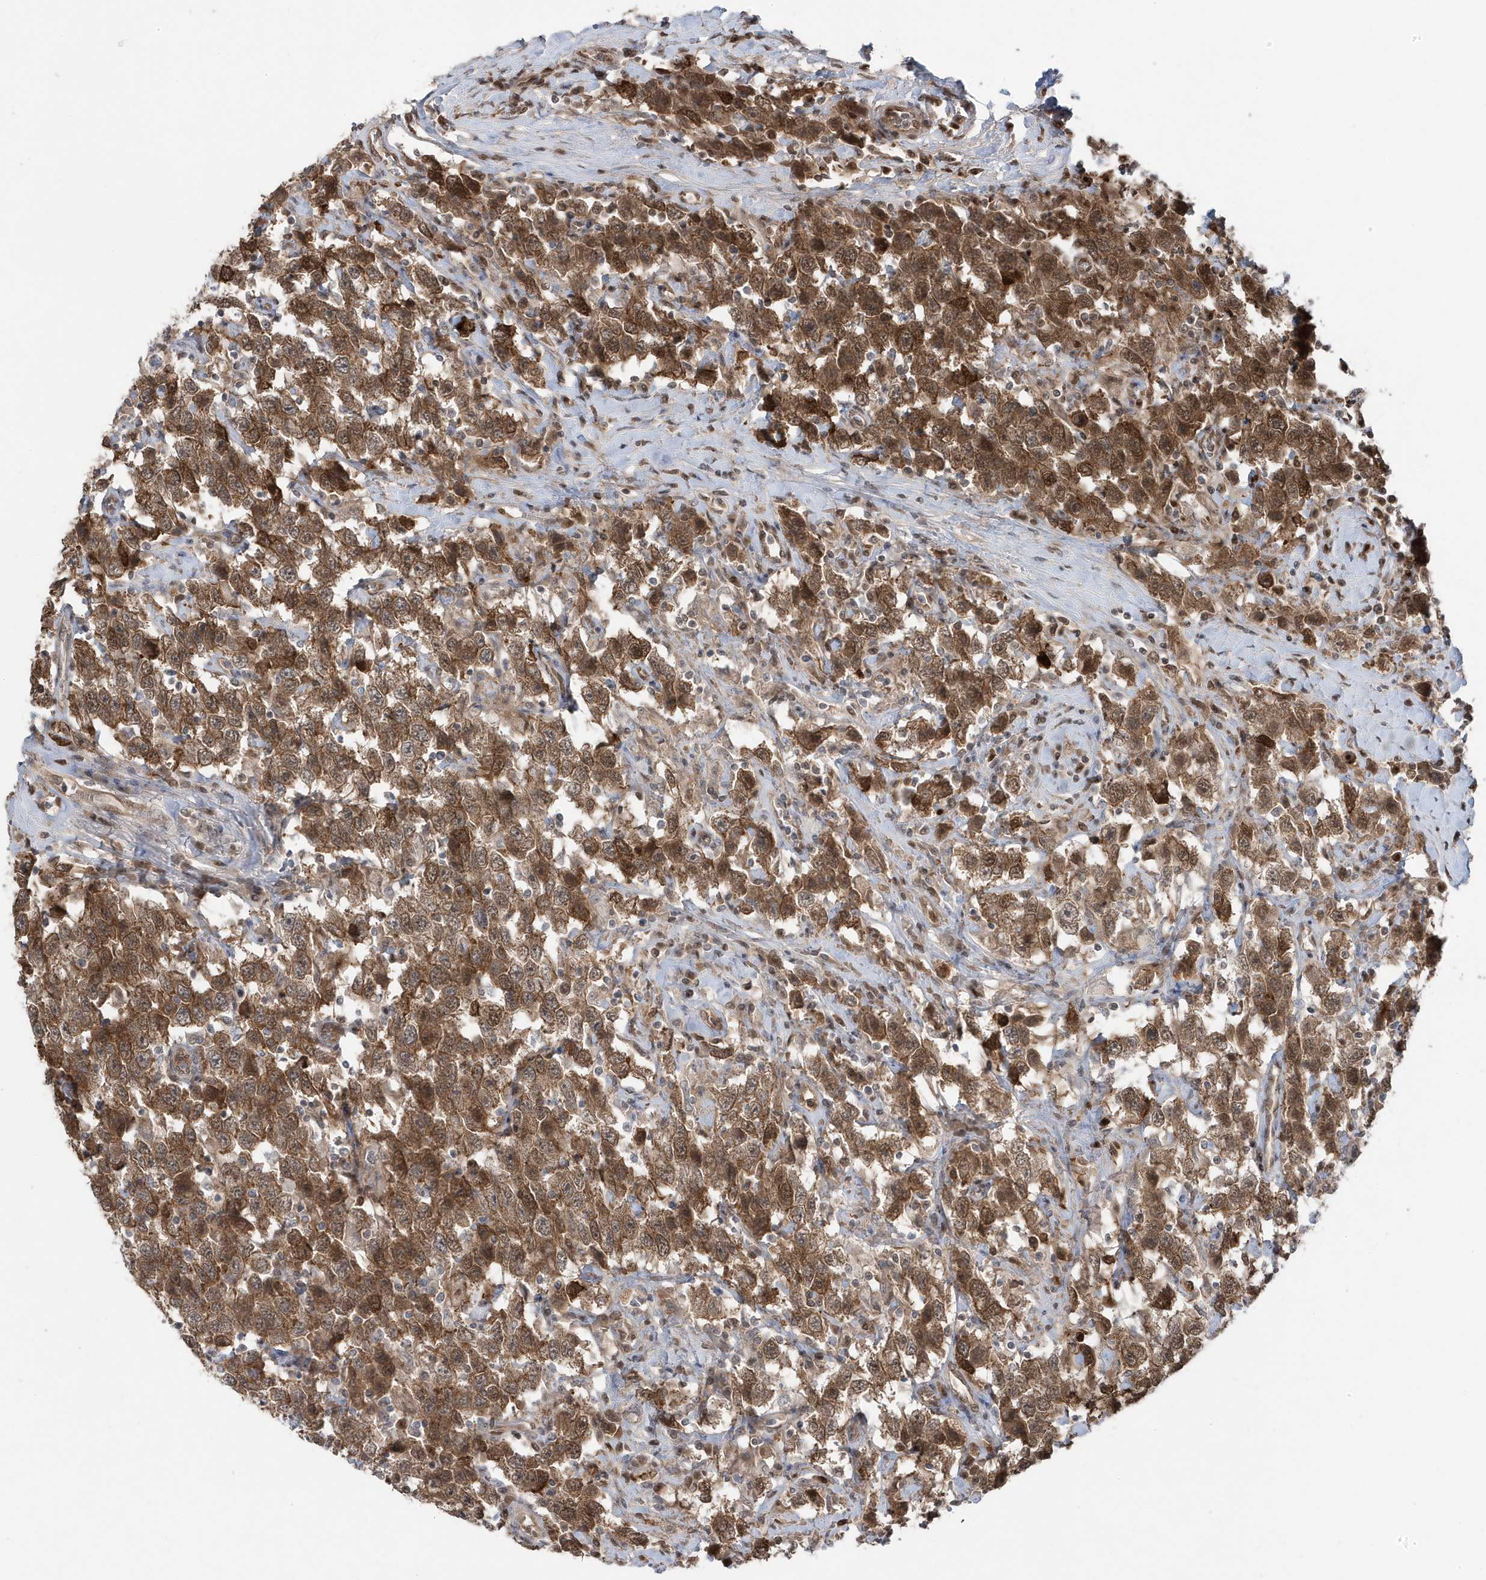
{"staining": {"intensity": "moderate", "quantity": ">75%", "location": "cytoplasmic/membranous,nuclear"}, "tissue": "testis cancer", "cell_type": "Tumor cells", "image_type": "cancer", "snomed": [{"axis": "morphology", "description": "Seminoma, NOS"}, {"axis": "topography", "description": "Testis"}], "caption": "Immunohistochemical staining of testis cancer shows medium levels of moderate cytoplasmic/membranous and nuclear protein positivity in approximately >75% of tumor cells.", "gene": "MAPK1IP1L", "patient": {"sex": "male", "age": 41}}